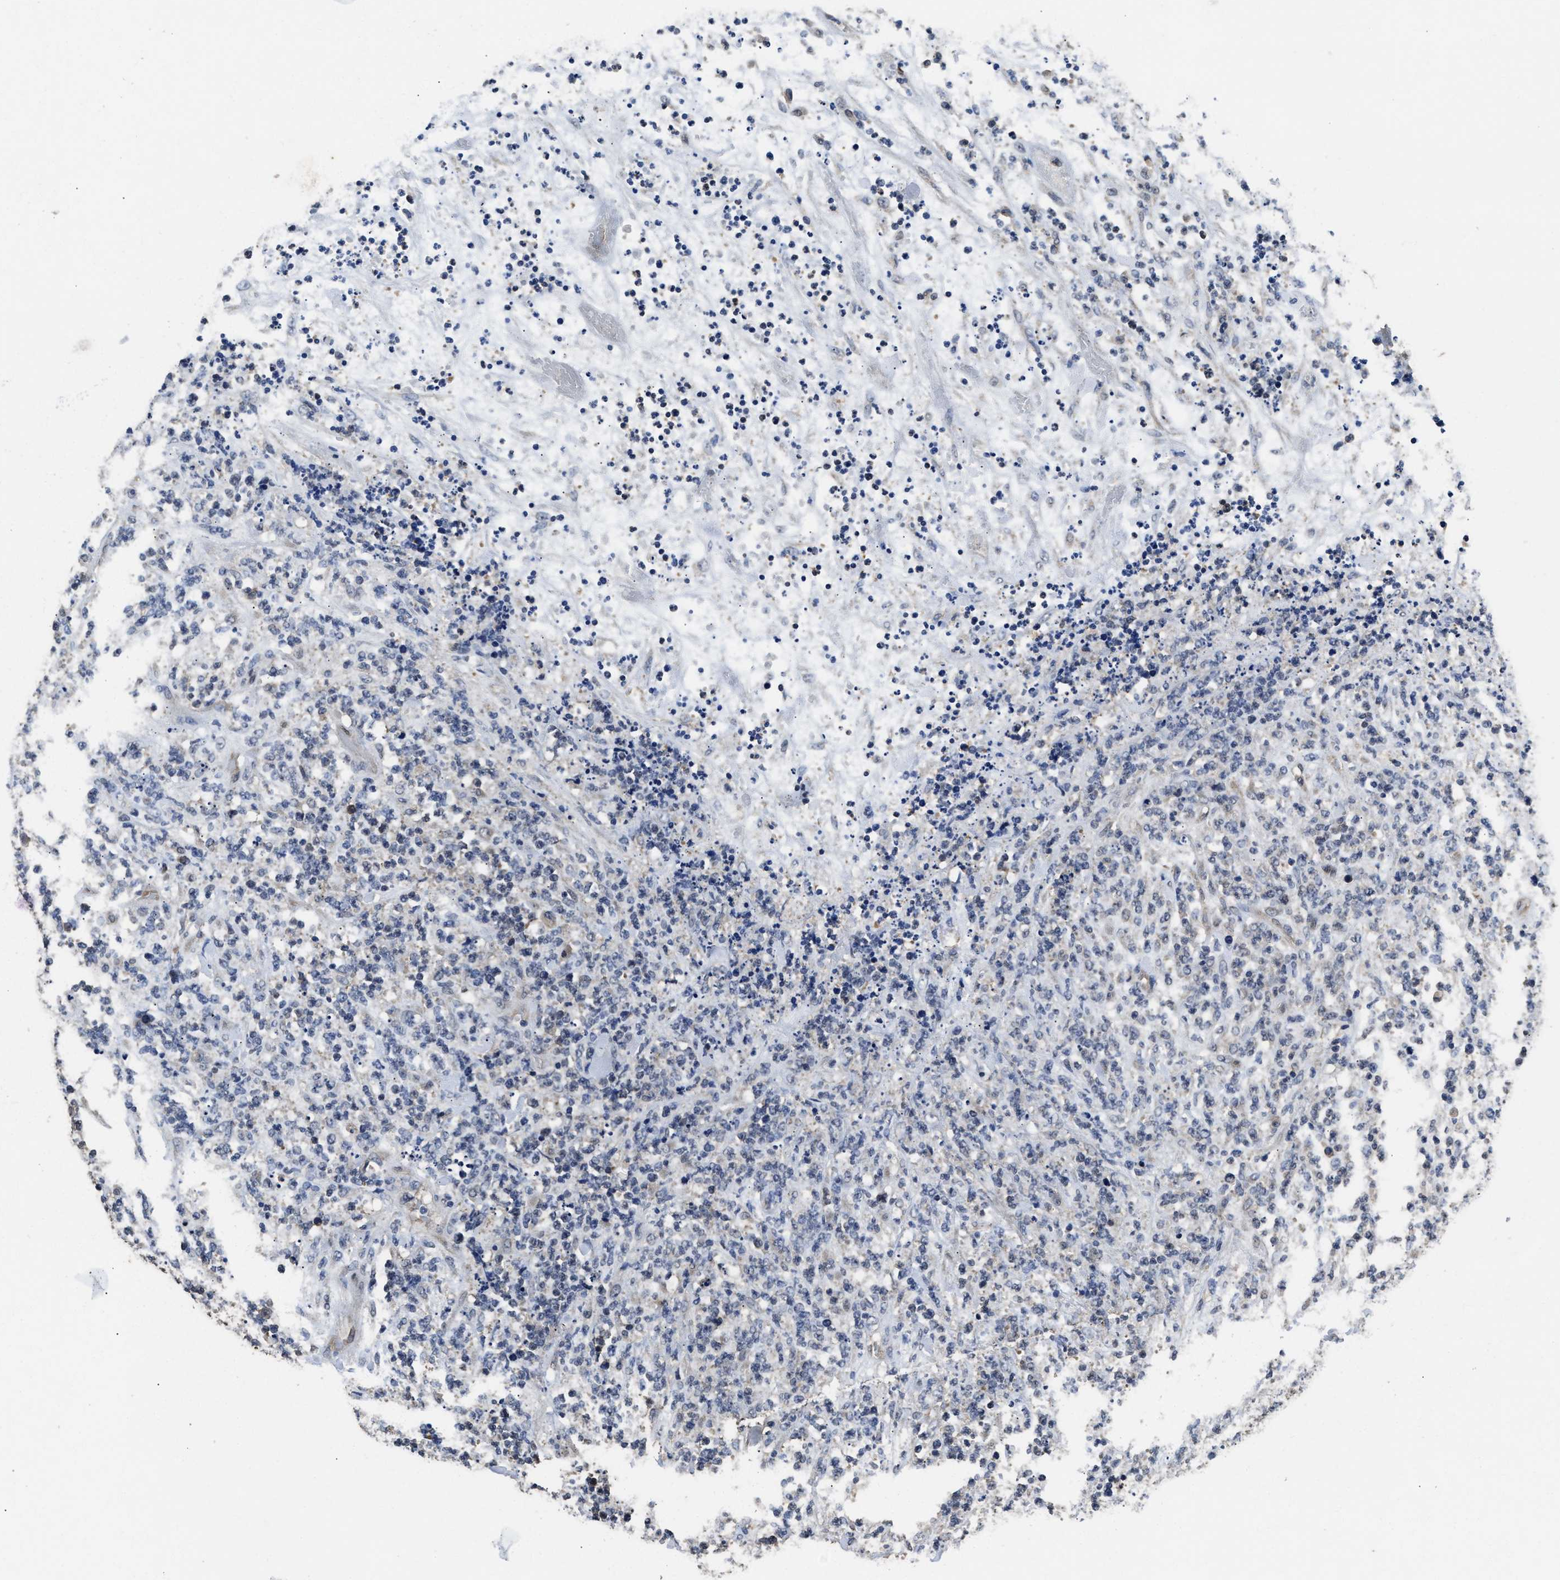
{"staining": {"intensity": "negative", "quantity": "none", "location": "none"}, "tissue": "lymphoma", "cell_type": "Tumor cells", "image_type": "cancer", "snomed": [{"axis": "morphology", "description": "Malignant lymphoma, non-Hodgkin's type, High grade"}, {"axis": "topography", "description": "Soft tissue"}], "caption": "High magnification brightfield microscopy of high-grade malignant lymphoma, non-Hodgkin's type stained with DAB (brown) and counterstained with hematoxylin (blue): tumor cells show no significant staining.", "gene": "YWHAE", "patient": {"sex": "male", "age": 18}}